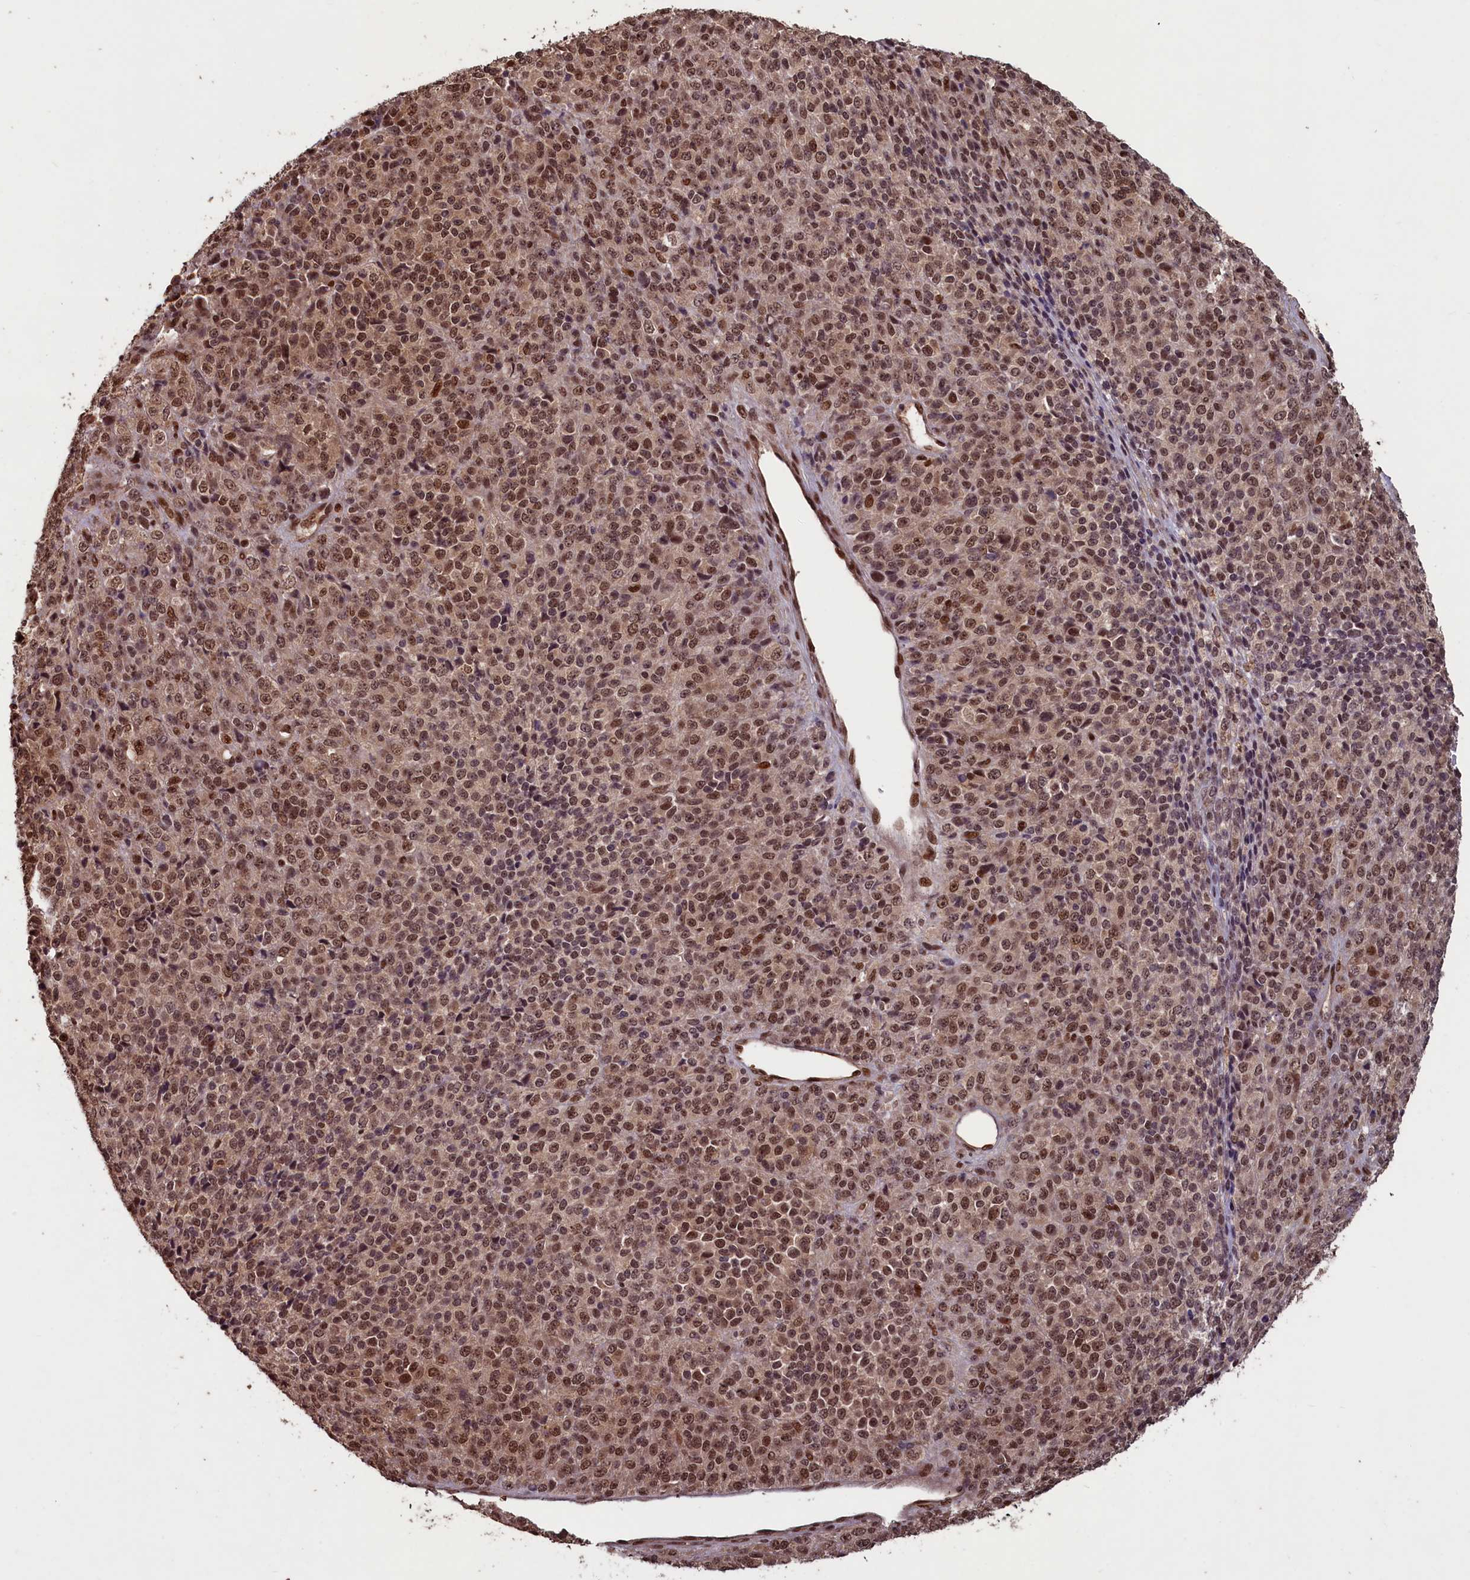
{"staining": {"intensity": "moderate", "quantity": ">75%", "location": "nuclear"}, "tissue": "melanoma", "cell_type": "Tumor cells", "image_type": "cancer", "snomed": [{"axis": "morphology", "description": "Malignant melanoma, Metastatic site"}, {"axis": "topography", "description": "Brain"}], "caption": "This micrograph exhibits immunohistochemistry staining of human malignant melanoma (metastatic site), with medium moderate nuclear positivity in about >75% of tumor cells.", "gene": "NAE1", "patient": {"sex": "female", "age": 56}}